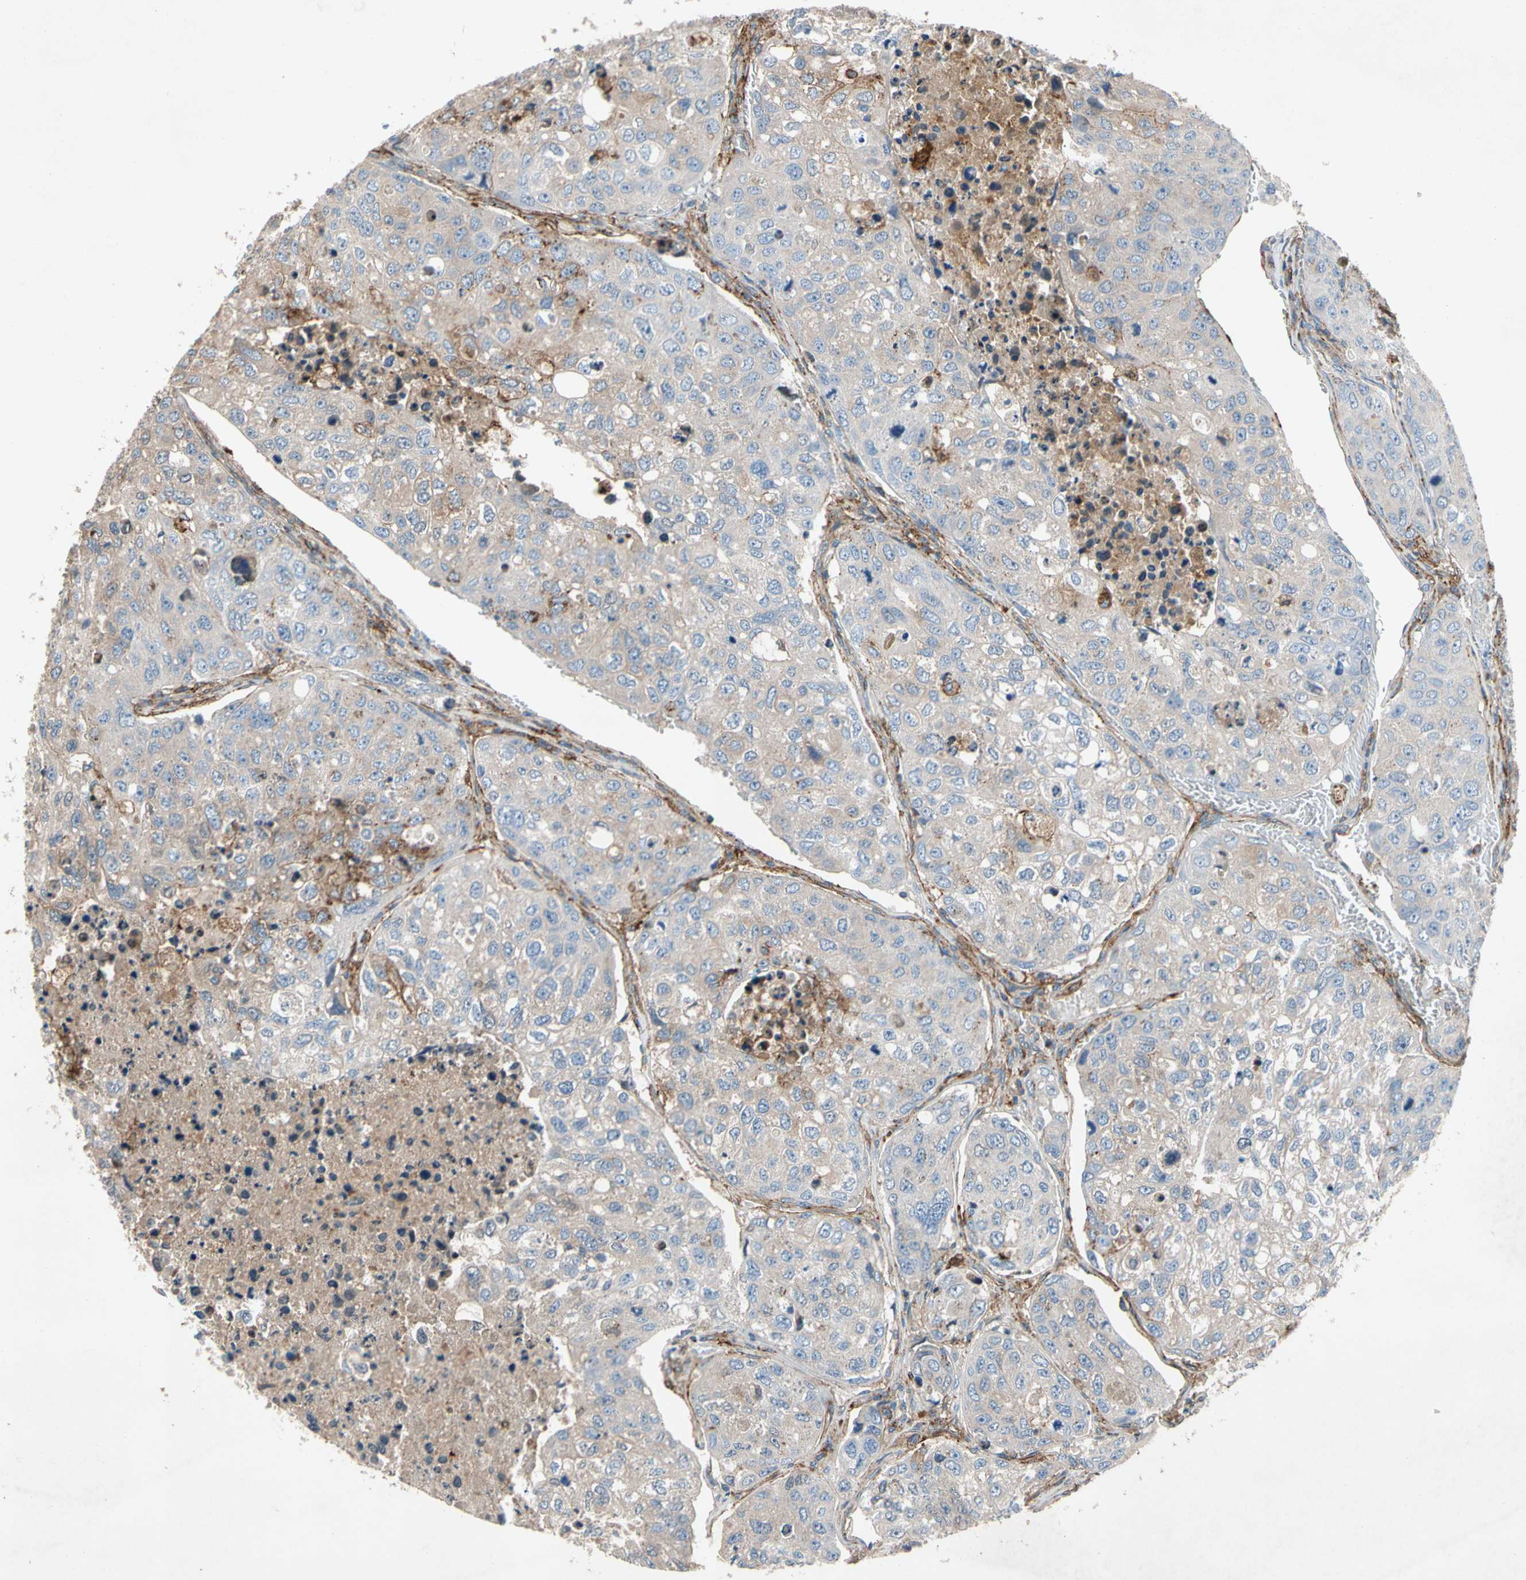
{"staining": {"intensity": "weak", "quantity": "<25%", "location": "cytoplasmic/membranous"}, "tissue": "urothelial cancer", "cell_type": "Tumor cells", "image_type": "cancer", "snomed": [{"axis": "morphology", "description": "Urothelial carcinoma, High grade"}, {"axis": "topography", "description": "Lymph node"}, {"axis": "topography", "description": "Urinary bladder"}], "caption": "DAB immunohistochemical staining of human high-grade urothelial carcinoma shows no significant positivity in tumor cells. (DAB (3,3'-diaminobenzidine) immunohistochemistry (IHC), high magnification).", "gene": "NDFIP2", "patient": {"sex": "male", "age": 51}}